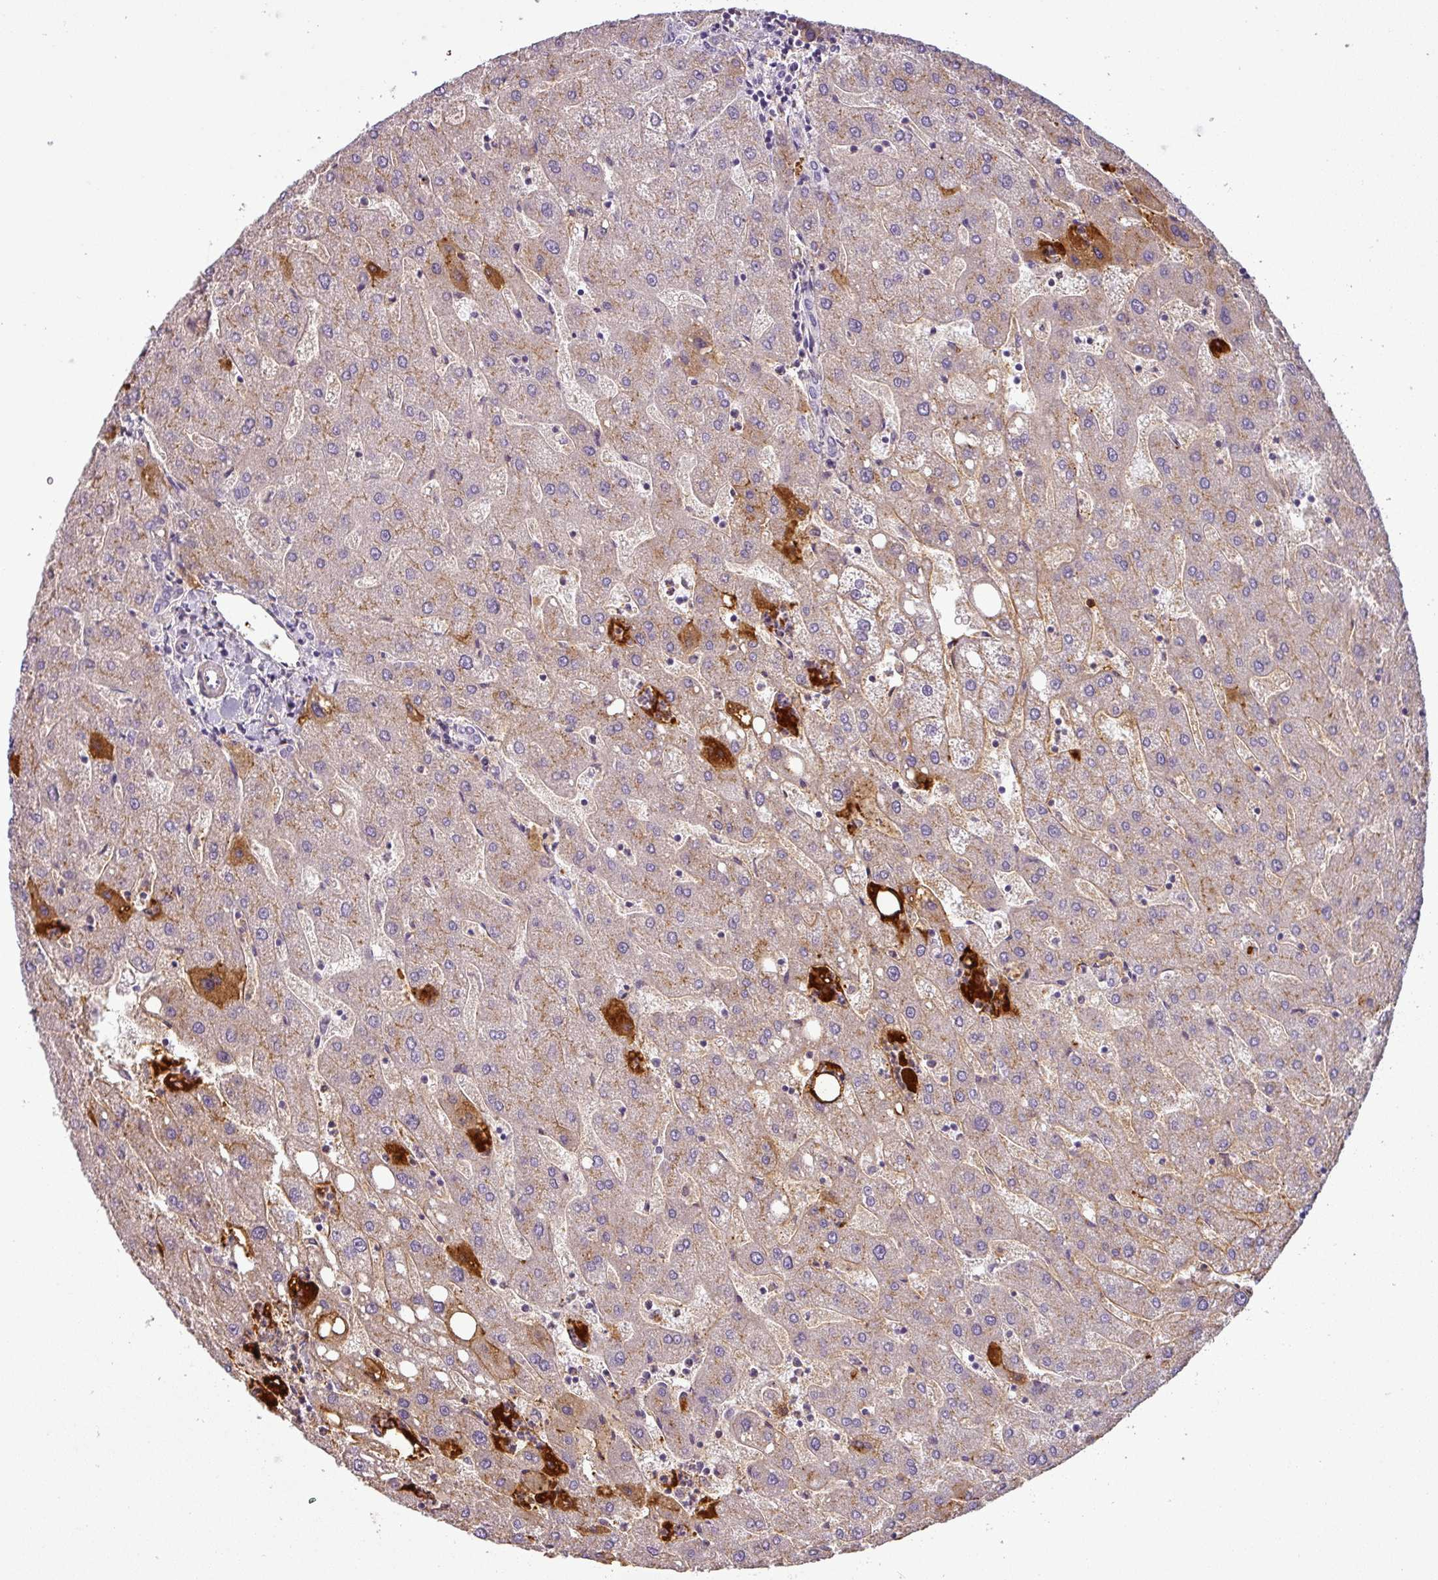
{"staining": {"intensity": "negative", "quantity": "none", "location": "none"}, "tissue": "liver", "cell_type": "Cholangiocytes", "image_type": "normal", "snomed": [{"axis": "morphology", "description": "Normal tissue, NOS"}, {"axis": "topography", "description": "Liver"}], "caption": "The immunohistochemistry (IHC) histopathology image has no significant staining in cholangiocytes of liver. The staining is performed using DAB brown chromogen with nuclei counter-stained in using hematoxylin.", "gene": "APOC1", "patient": {"sex": "male", "age": 67}}